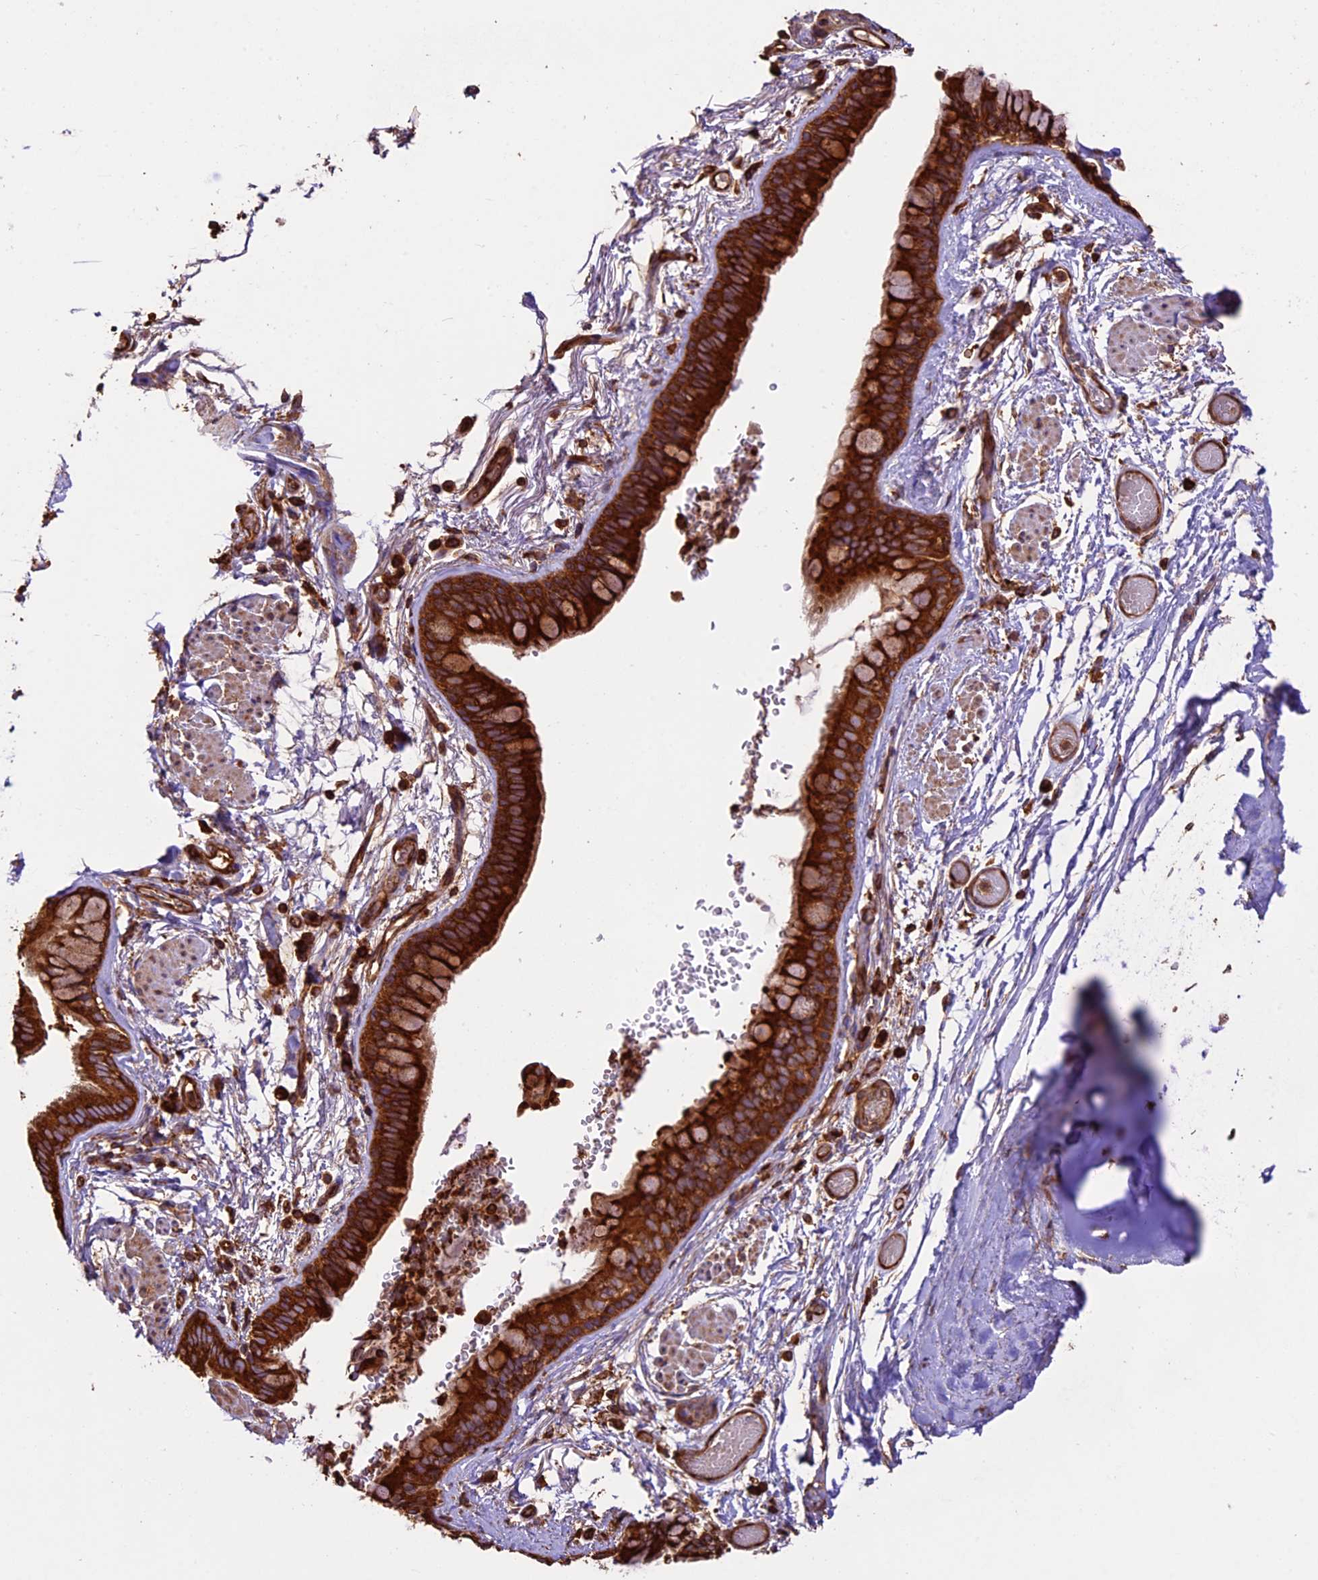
{"staining": {"intensity": "strong", "quantity": ">75%", "location": "cytoplasmic/membranous"}, "tissue": "bronchus", "cell_type": "Respiratory epithelial cells", "image_type": "normal", "snomed": [{"axis": "morphology", "description": "Normal tissue, NOS"}, {"axis": "topography", "description": "Cartilage tissue"}], "caption": "Immunohistochemistry histopathology image of benign human bronchus stained for a protein (brown), which reveals high levels of strong cytoplasmic/membranous expression in approximately >75% of respiratory epithelial cells.", "gene": "KARS1", "patient": {"sex": "male", "age": 63}}